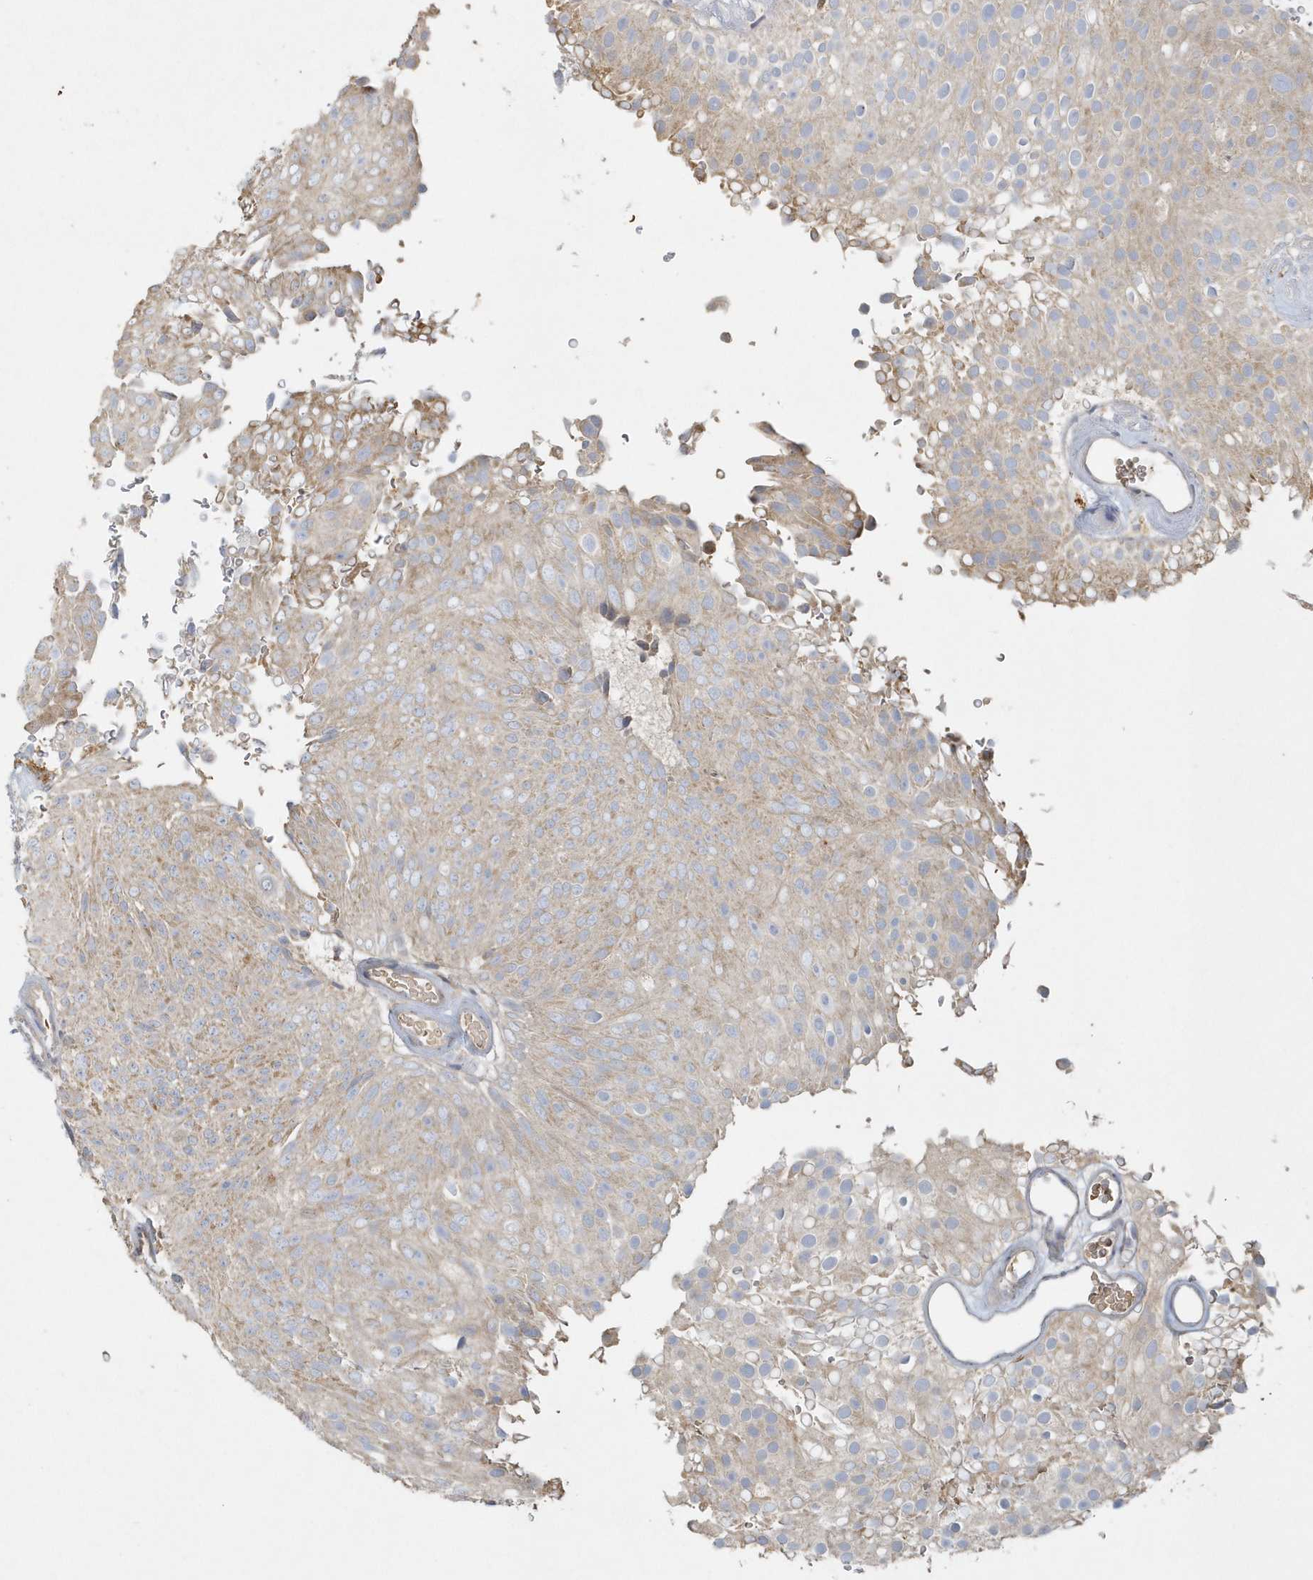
{"staining": {"intensity": "weak", "quantity": "25%-75%", "location": "cytoplasmic/membranous"}, "tissue": "urothelial cancer", "cell_type": "Tumor cells", "image_type": "cancer", "snomed": [{"axis": "morphology", "description": "Urothelial carcinoma, Low grade"}, {"axis": "topography", "description": "Urinary bladder"}], "caption": "Low-grade urothelial carcinoma stained for a protein demonstrates weak cytoplasmic/membranous positivity in tumor cells. The protein of interest is stained brown, and the nuclei are stained in blue (DAB (3,3'-diaminobenzidine) IHC with brightfield microscopy, high magnification).", "gene": "BLTP3A", "patient": {"sex": "male", "age": 78}}